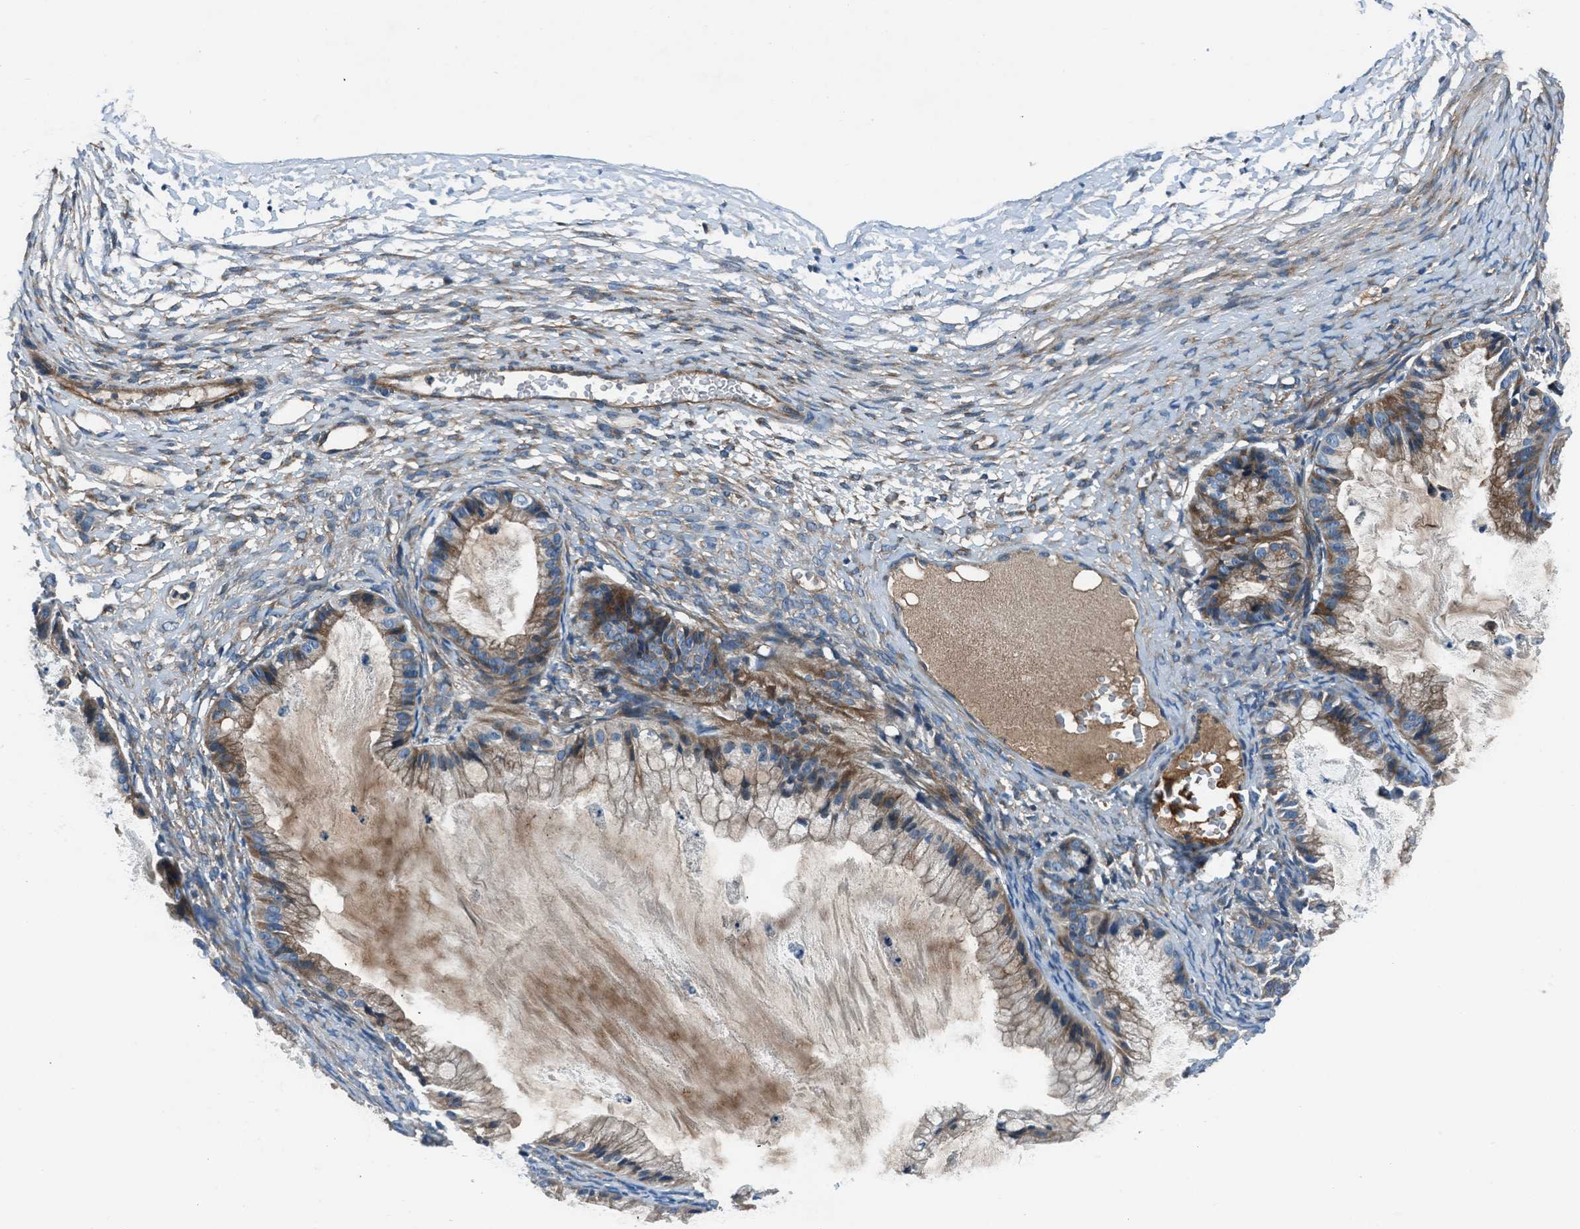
{"staining": {"intensity": "moderate", "quantity": ">75%", "location": "cytoplasmic/membranous"}, "tissue": "ovarian cancer", "cell_type": "Tumor cells", "image_type": "cancer", "snomed": [{"axis": "morphology", "description": "Cystadenocarcinoma, mucinous, NOS"}, {"axis": "topography", "description": "Ovary"}], "caption": "Immunohistochemistry (DAB) staining of ovarian mucinous cystadenocarcinoma demonstrates moderate cytoplasmic/membranous protein positivity in approximately >75% of tumor cells.", "gene": "SLC38A6", "patient": {"sex": "female", "age": 57}}